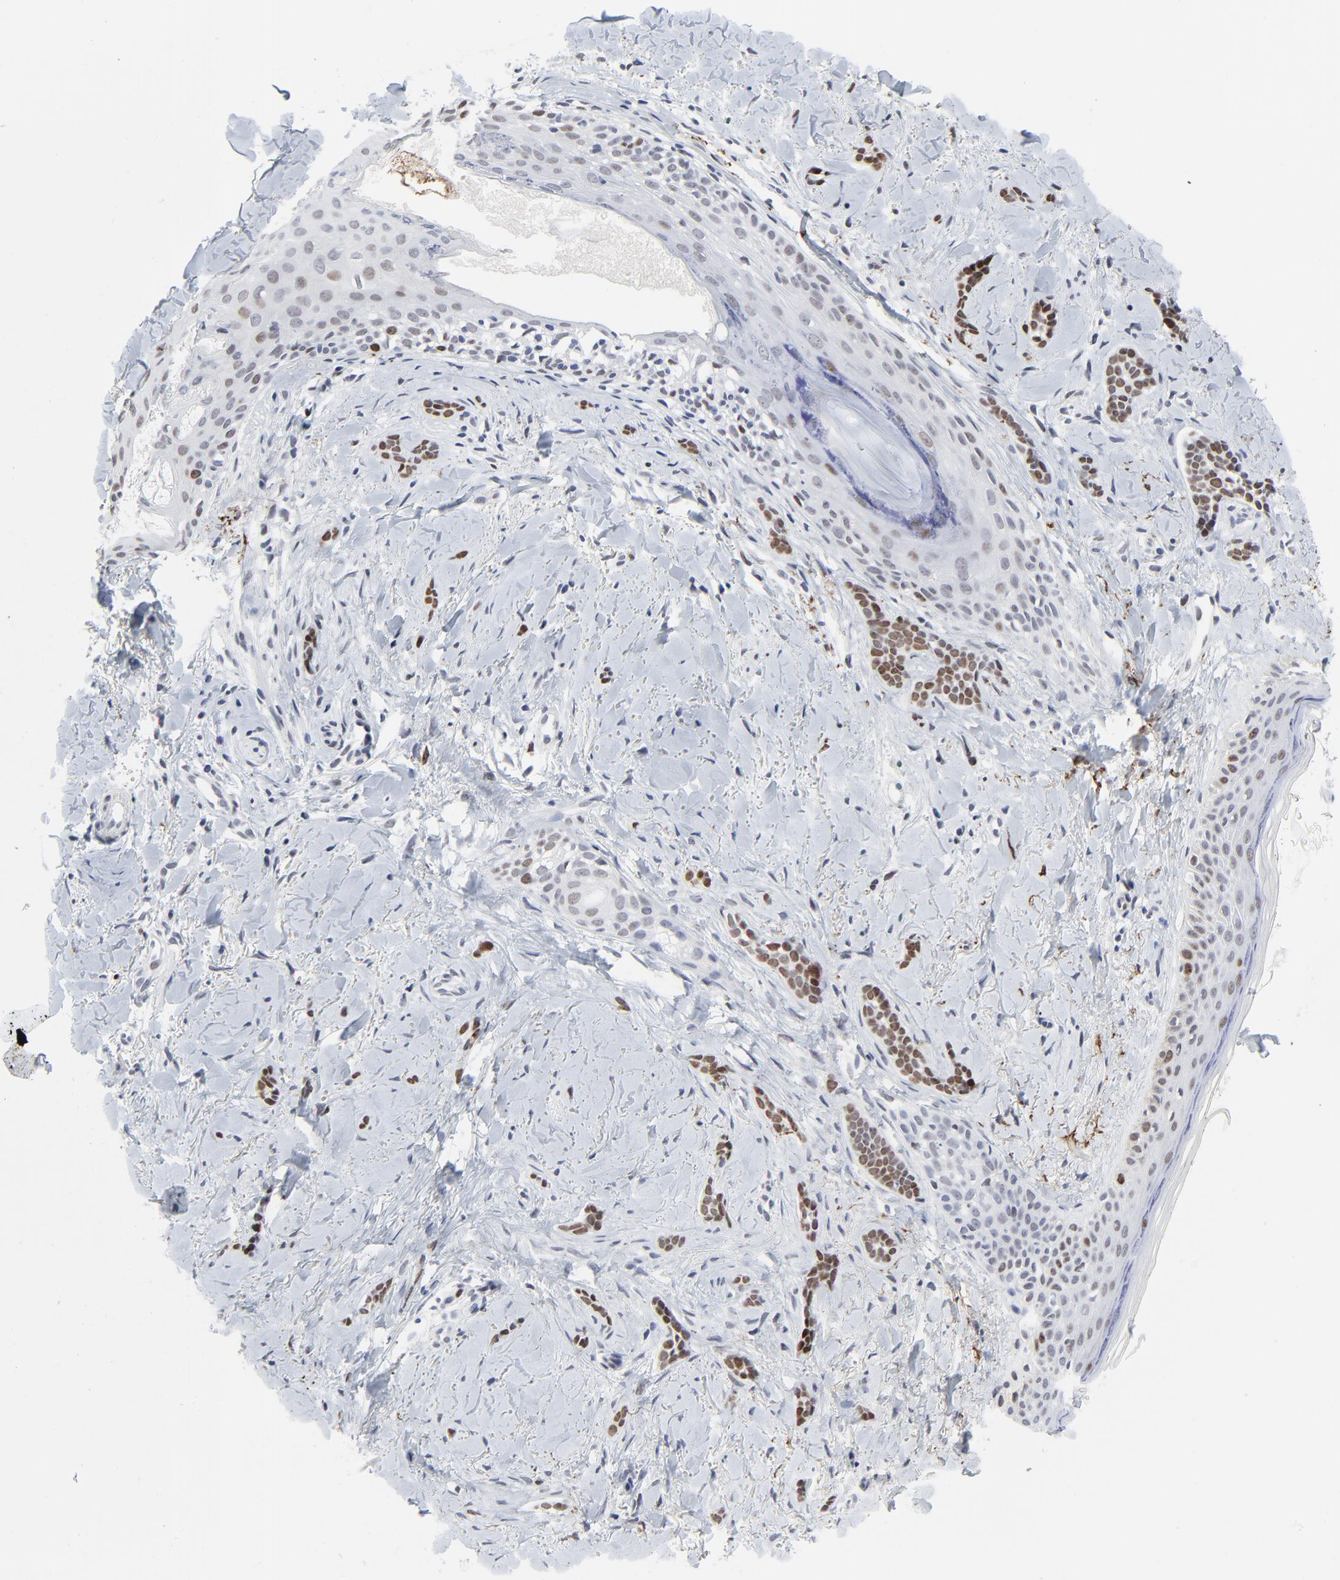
{"staining": {"intensity": "moderate", "quantity": "25%-75%", "location": "nuclear"}, "tissue": "skin cancer", "cell_type": "Tumor cells", "image_type": "cancer", "snomed": [{"axis": "morphology", "description": "Basal cell carcinoma"}, {"axis": "topography", "description": "Skin"}], "caption": "Protein staining reveals moderate nuclear staining in approximately 25%-75% of tumor cells in skin cancer (basal cell carcinoma).", "gene": "ZNF589", "patient": {"sex": "female", "age": 37}}